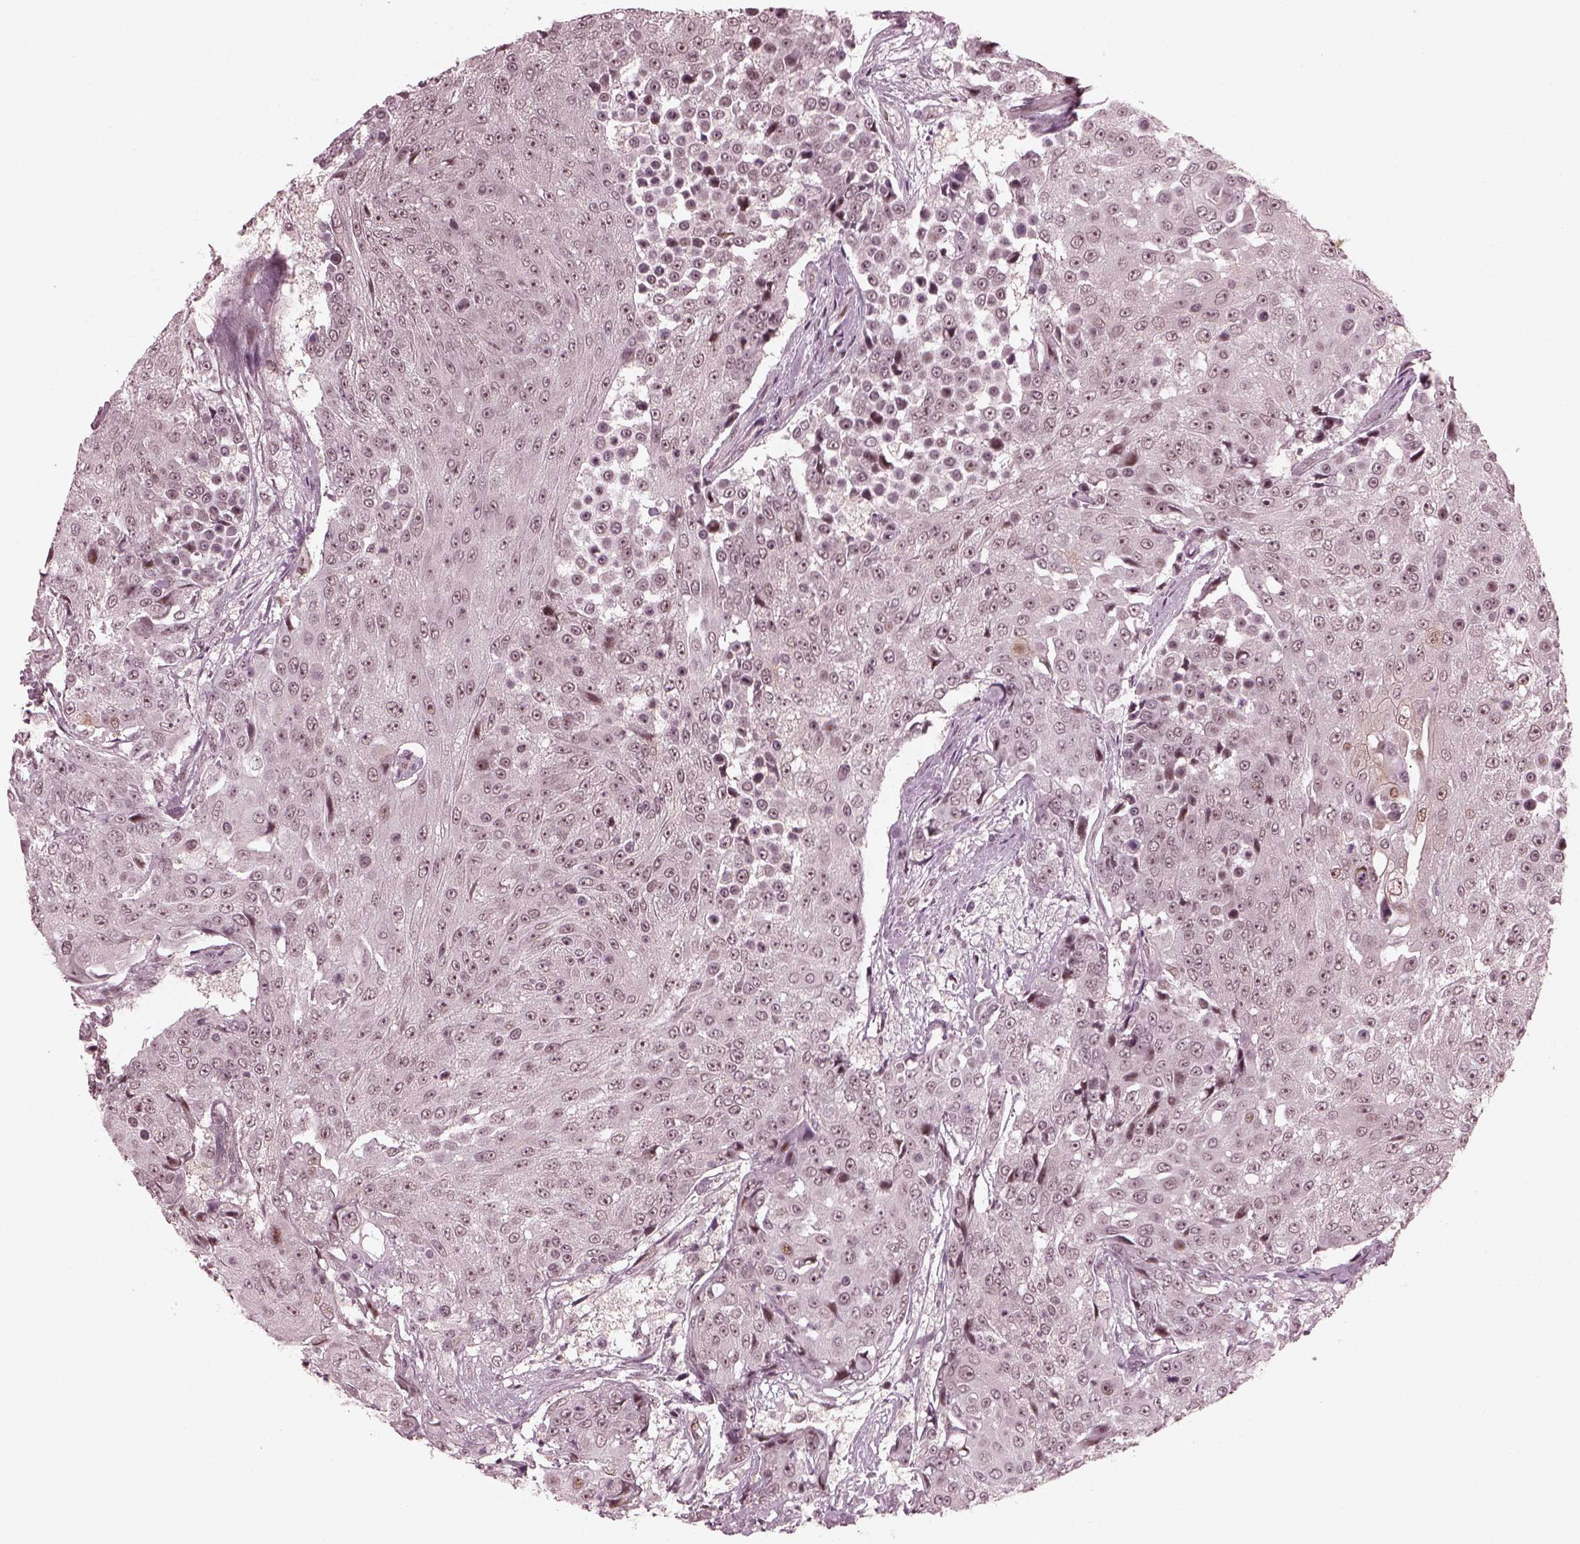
{"staining": {"intensity": "negative", "quantity": "none", "location": "none"}, "tissue": "urothelial cancer", "cell_type": "Tumor cells", "image_type": "cancer", "snomed": [{"axis": "morphology", "description": "Urothelial carcinoma, High grade"}, {"axis": "topography", "description": "Urinary bladder"}], "caption": "Tumor cells are negative for brown protein staining in high-grade urothelial carcinoma.", "gene": "TRIB3", "patient": {"sex": "female", "age": 63}}